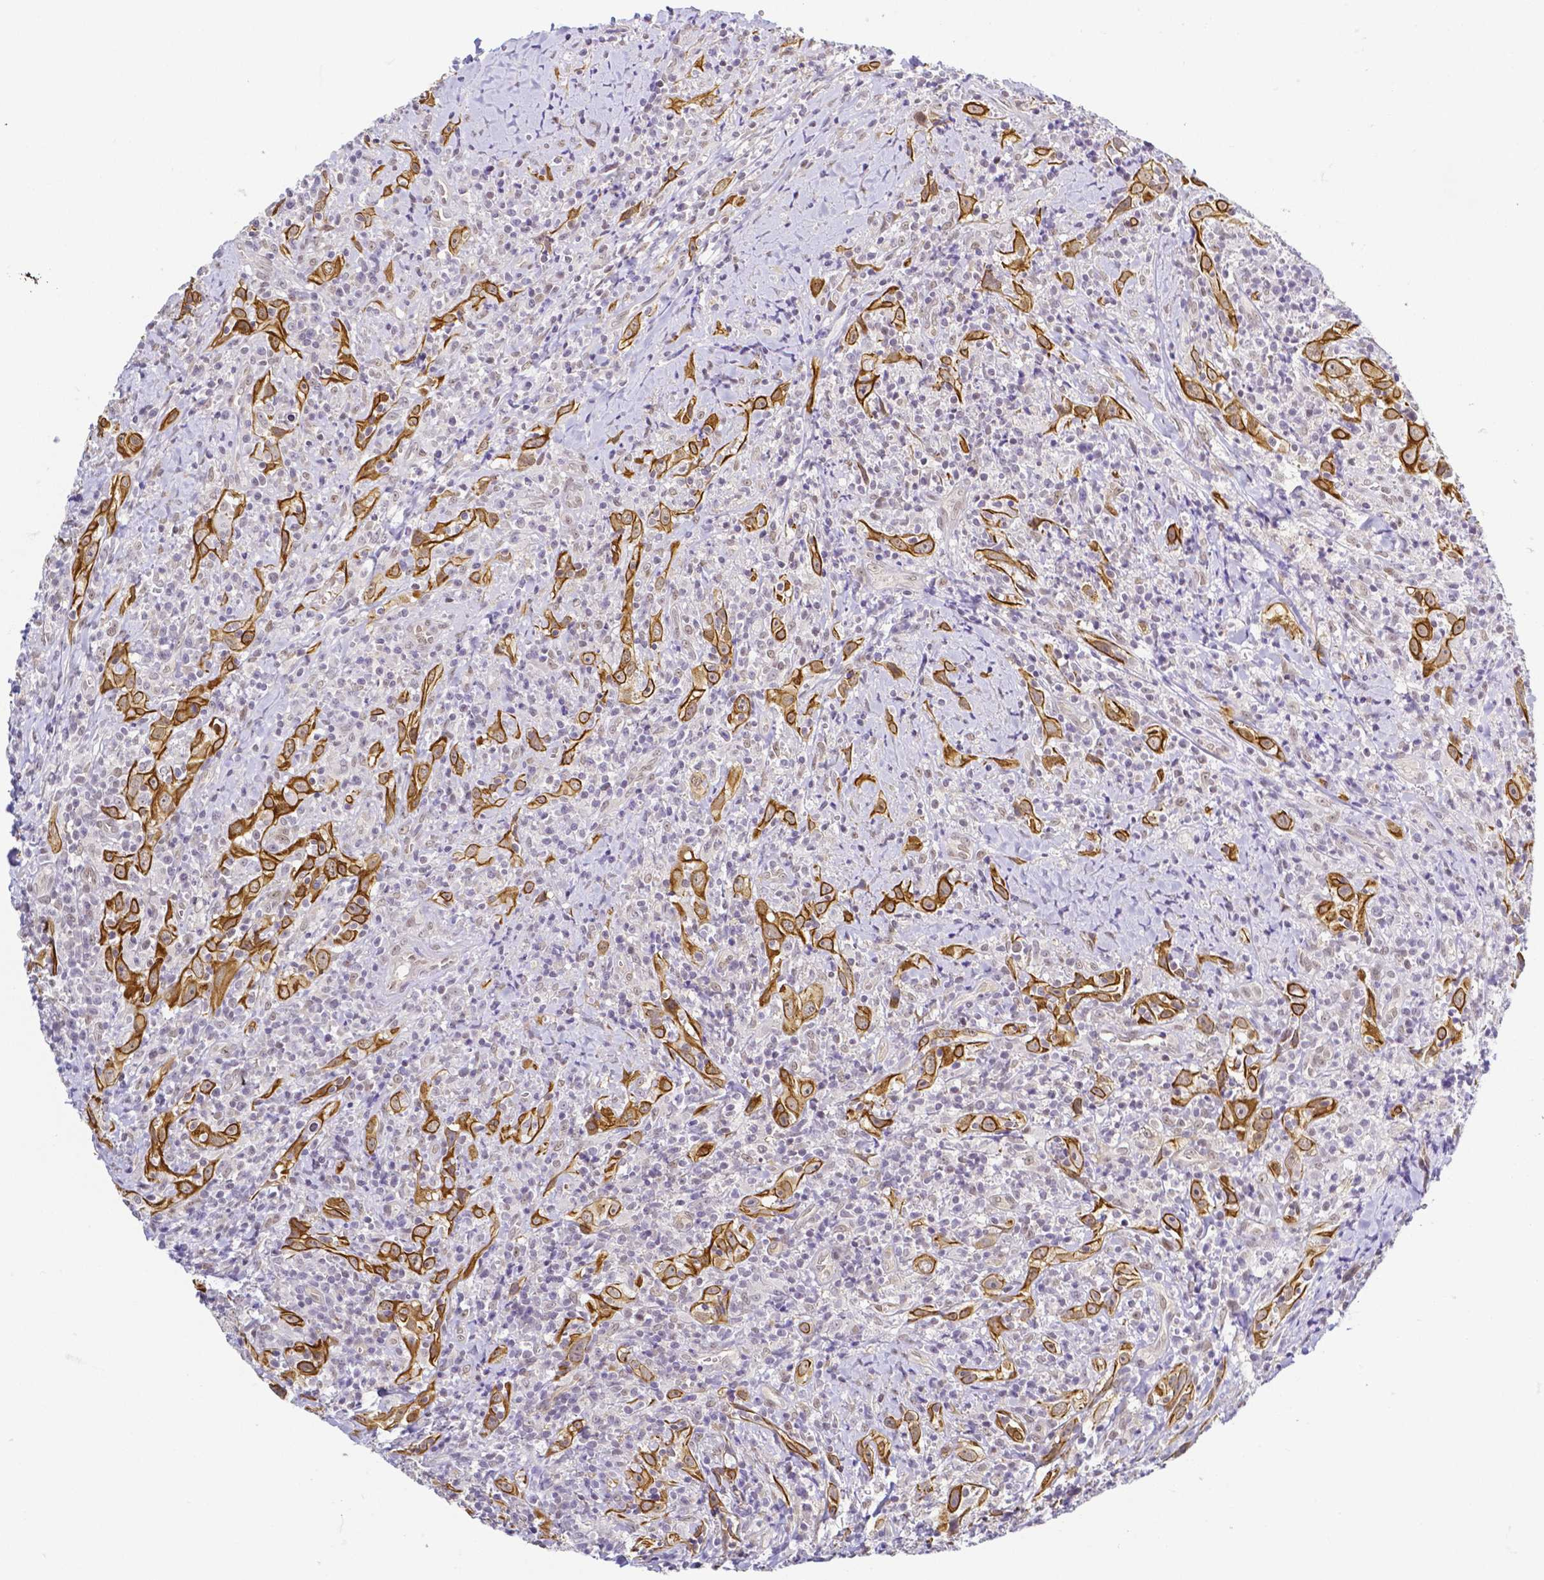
{"staining": {"intensity": "strong", "quantity": ">75%", "location": "cytoplasmic/membranous"}, "tissue": "head and neck cancer", "cell_type": "Tumor cells", "image_type": "cancer", "snomed": [{"axis": "morphology", "description": "Squamous cell carcinoma, NOS"}, {"axis": "topography", "description": "Head-Neck"}], "caption": "The immunohistochemical stain highlights strong cytoplasmic/membranous positivity in tumor cells of head and neck squamous cell carcinoma tissue.", "gene": "FAM83G", "patient": {"sex": "female", "age": 95}}